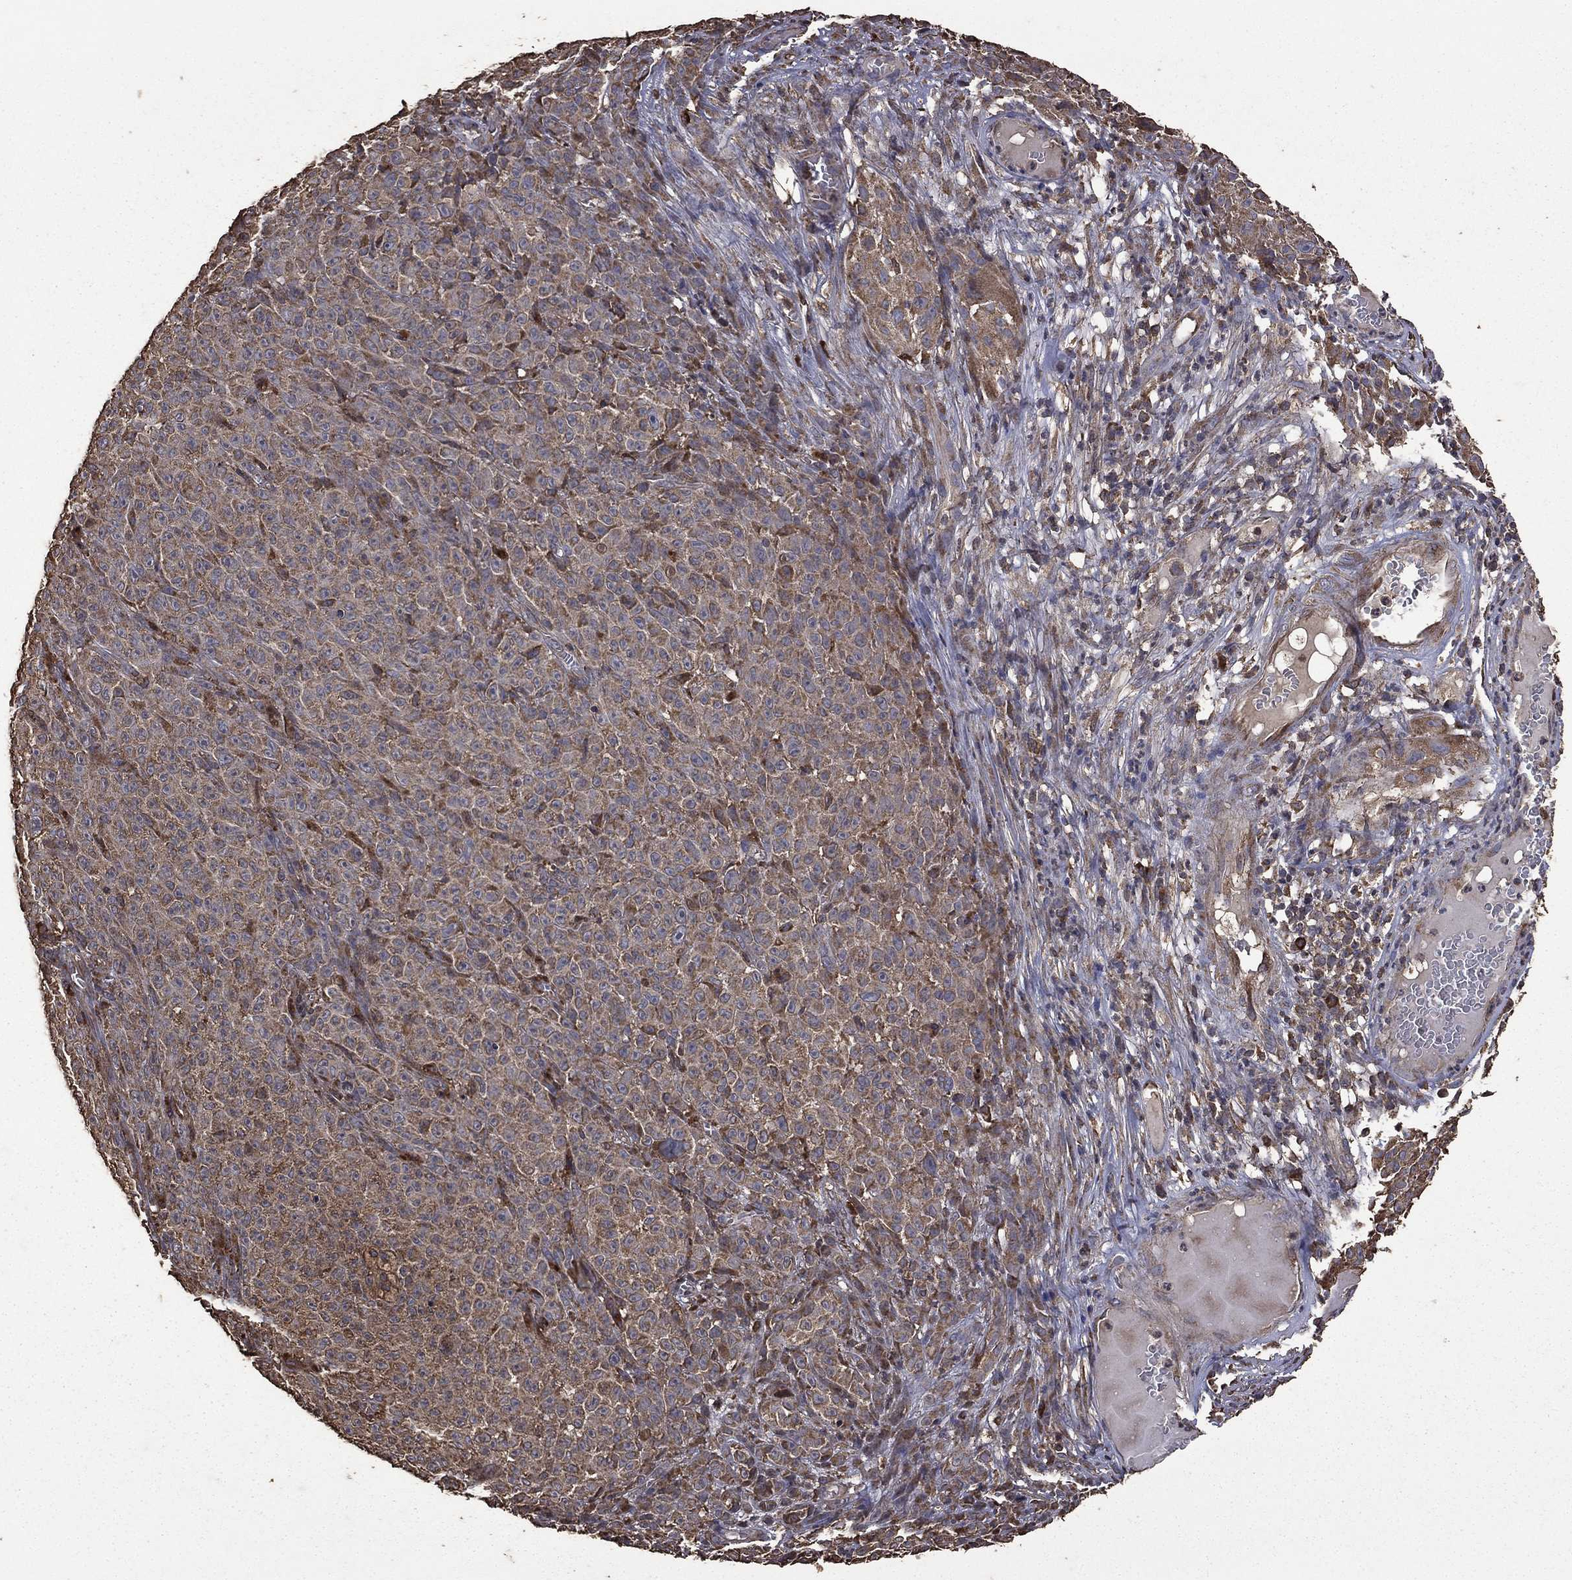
{"staining": {"intensity": "moderate", "quantity": ">75%", "location": "cytoplasmic/membranous"}, "tissue": "melanoma", "cell_type": "Tumor cells", "image_type": "cancer", "snomed": [{"axis": "morphology", "description": "Malignant melanoma, NOS"}, {"axis": "topography", "description": "Skin"}], "caption": "This photomicrograph displays immunohistochemistry (IHC) staining of human melanoma, with medium moderate cytoplasmic/membranous staining in approximately >75% of tumor cells.", "gene": "METTL27", "patient": {"sex": "female", "age": 82}}